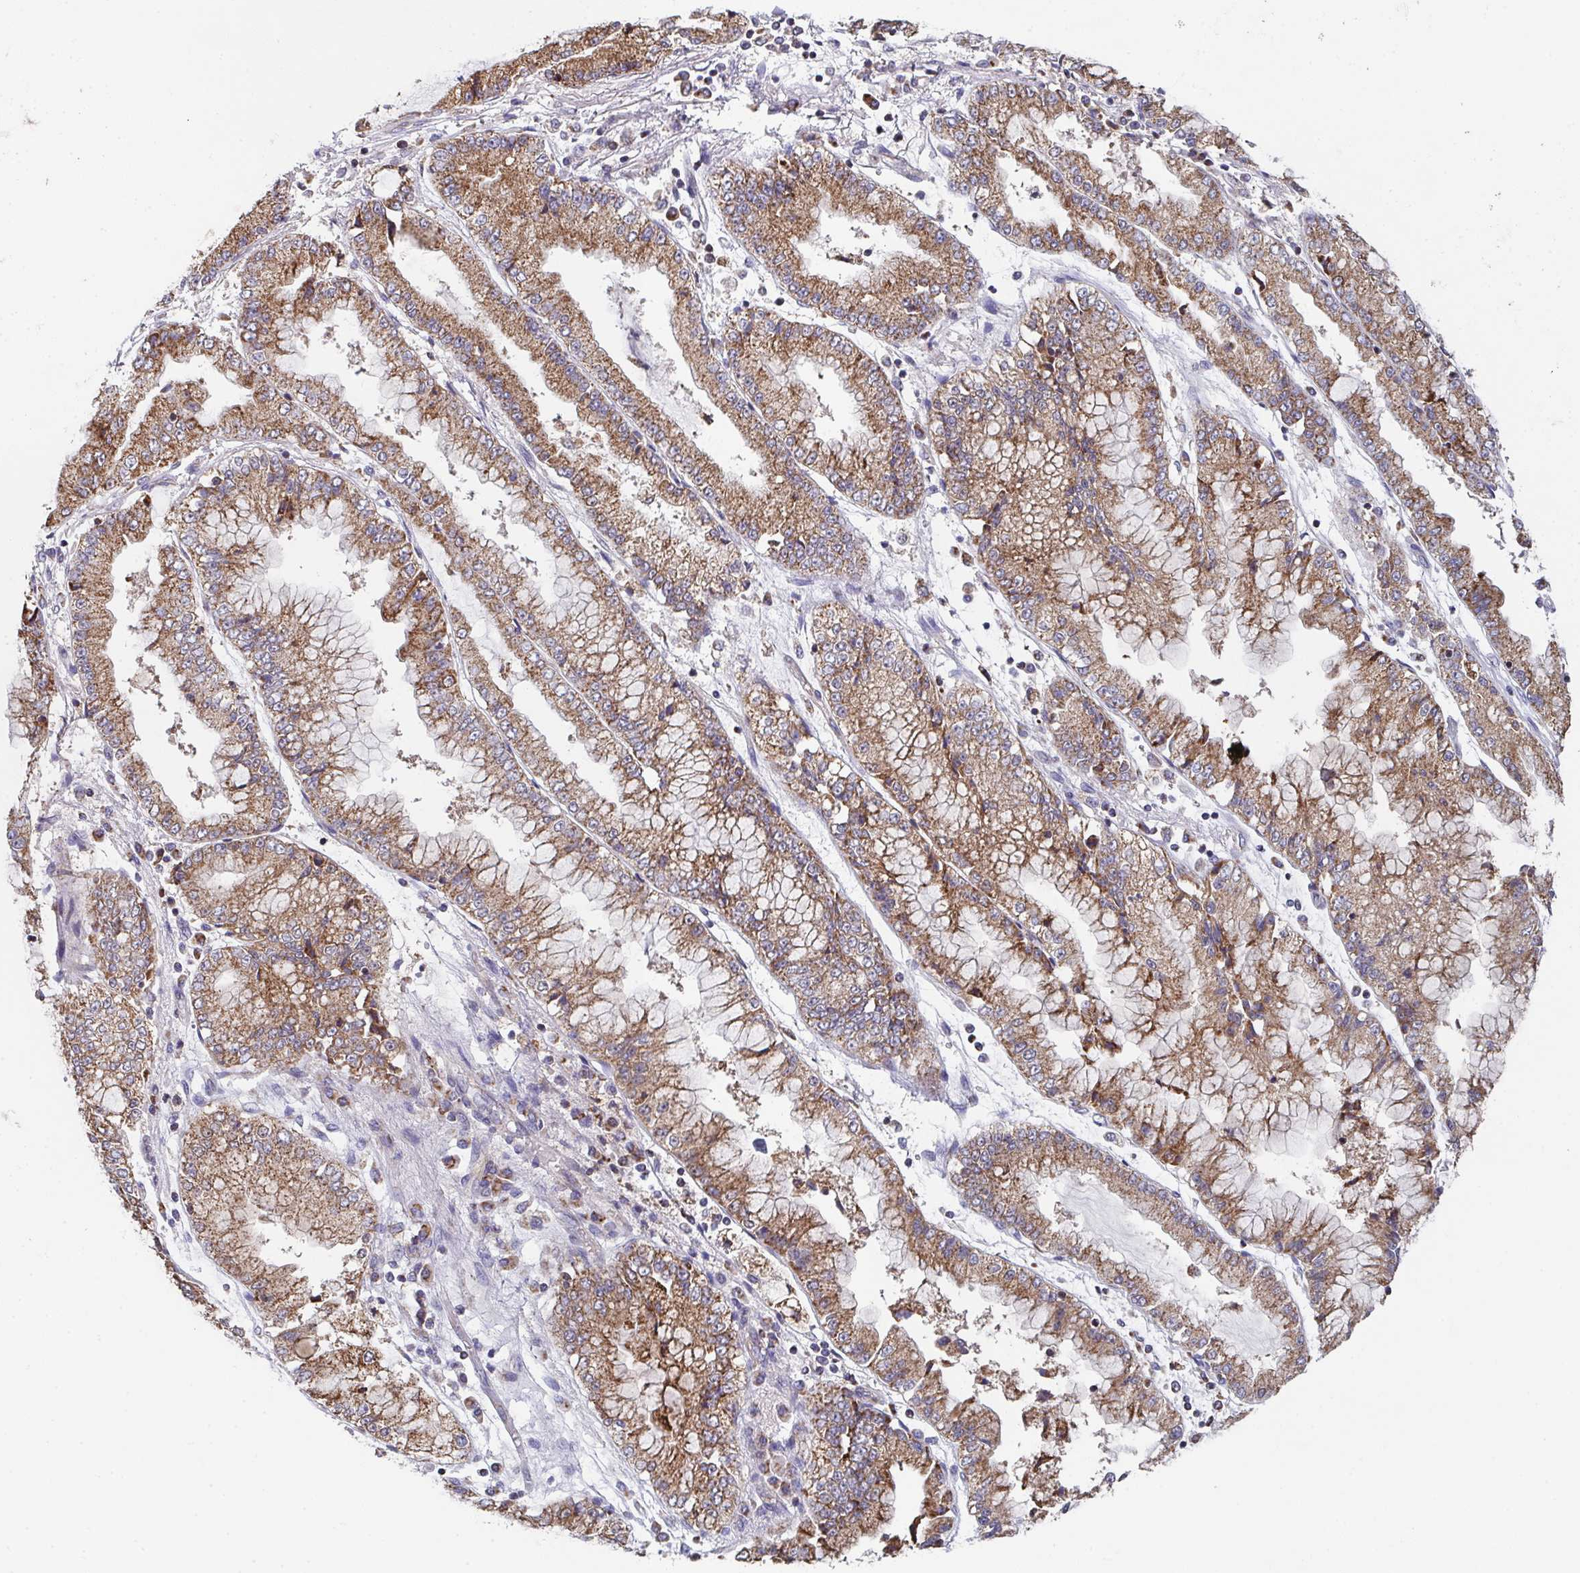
{"staining": {"intensity": "moderate", "quantity": ">75%", "location": "cytoplasmic/membranous"}, "tissue": "stomach cancer", "cell_type": "Tumor cells", "image_type": "cancer", "snomed": [{"axis": "morphology", "description": "Adenocarcinoma, NOS"}, {"axis": "topography", "description": "Stomach, upper"}], "caption": "A high-resolution histopathology image shows immunohistochemistry (IHC) staining of stomach cancer, which demonstrates moderate cytoplasmic/membranous positivity in about >75% of tumor cells.", "gene": "MT-ND3", "patient": {"sex": "female", "age": 74}}